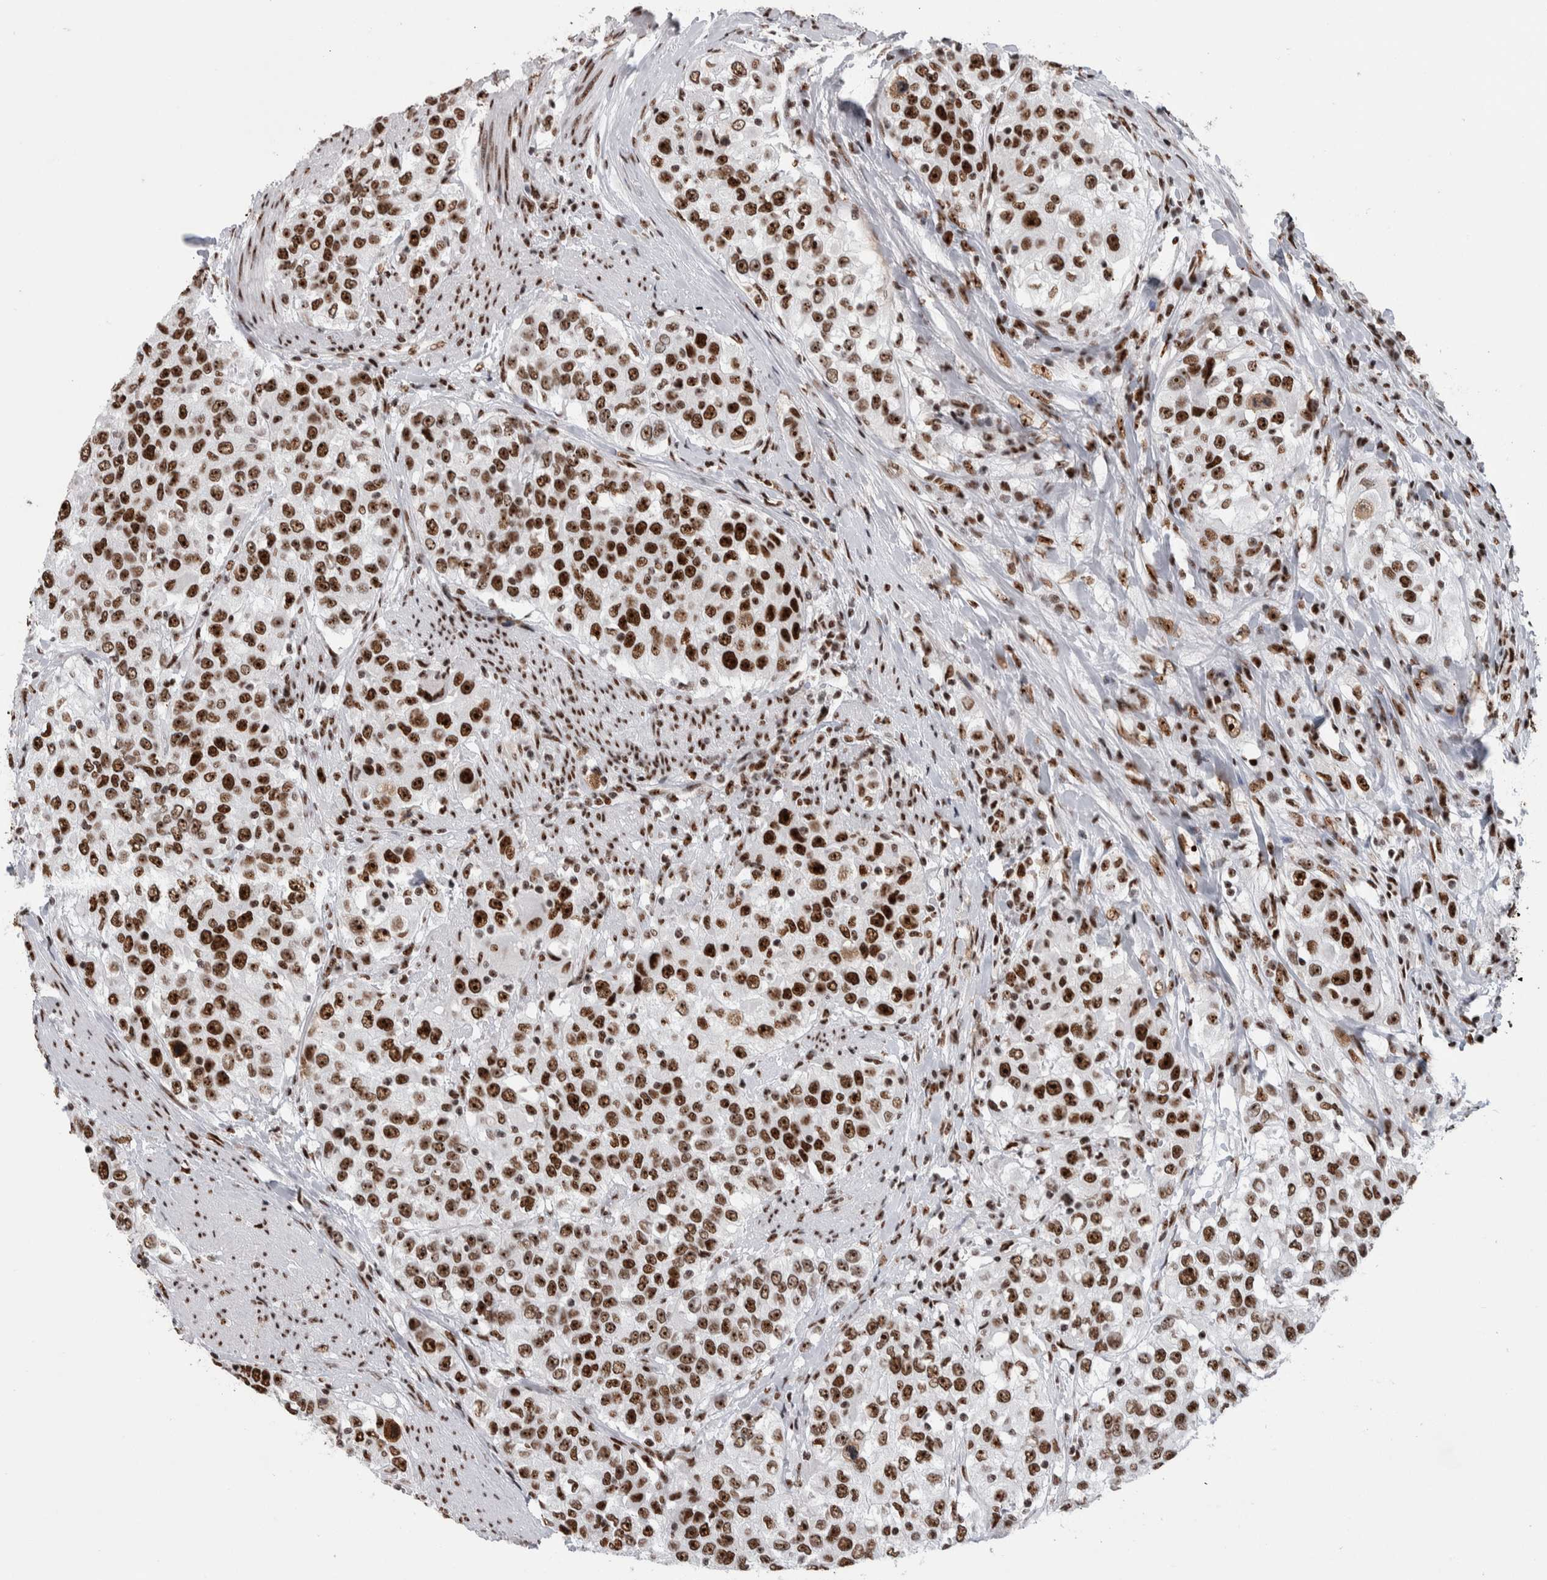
{"staining": {"intensity": "strong", "quantity": ">75%", "location": "nuclear"}, "tissue": "urothelial cancer", "cell_type": "Tumor cells", "image_type": "cancer", "snomed": [{"axis": "morphology", "description": "Urothelial carcinoma, High grade"}, {"axis": "topography", "description": "Urinary bladder"}], "caption": "Urothelial cancer stained with immunohistochemistry (IHC) exhibits strong nuclear staining in about >75% of tumor cells.", "gene": "NCL", "patient": {"sex": "female", "age": 80}}